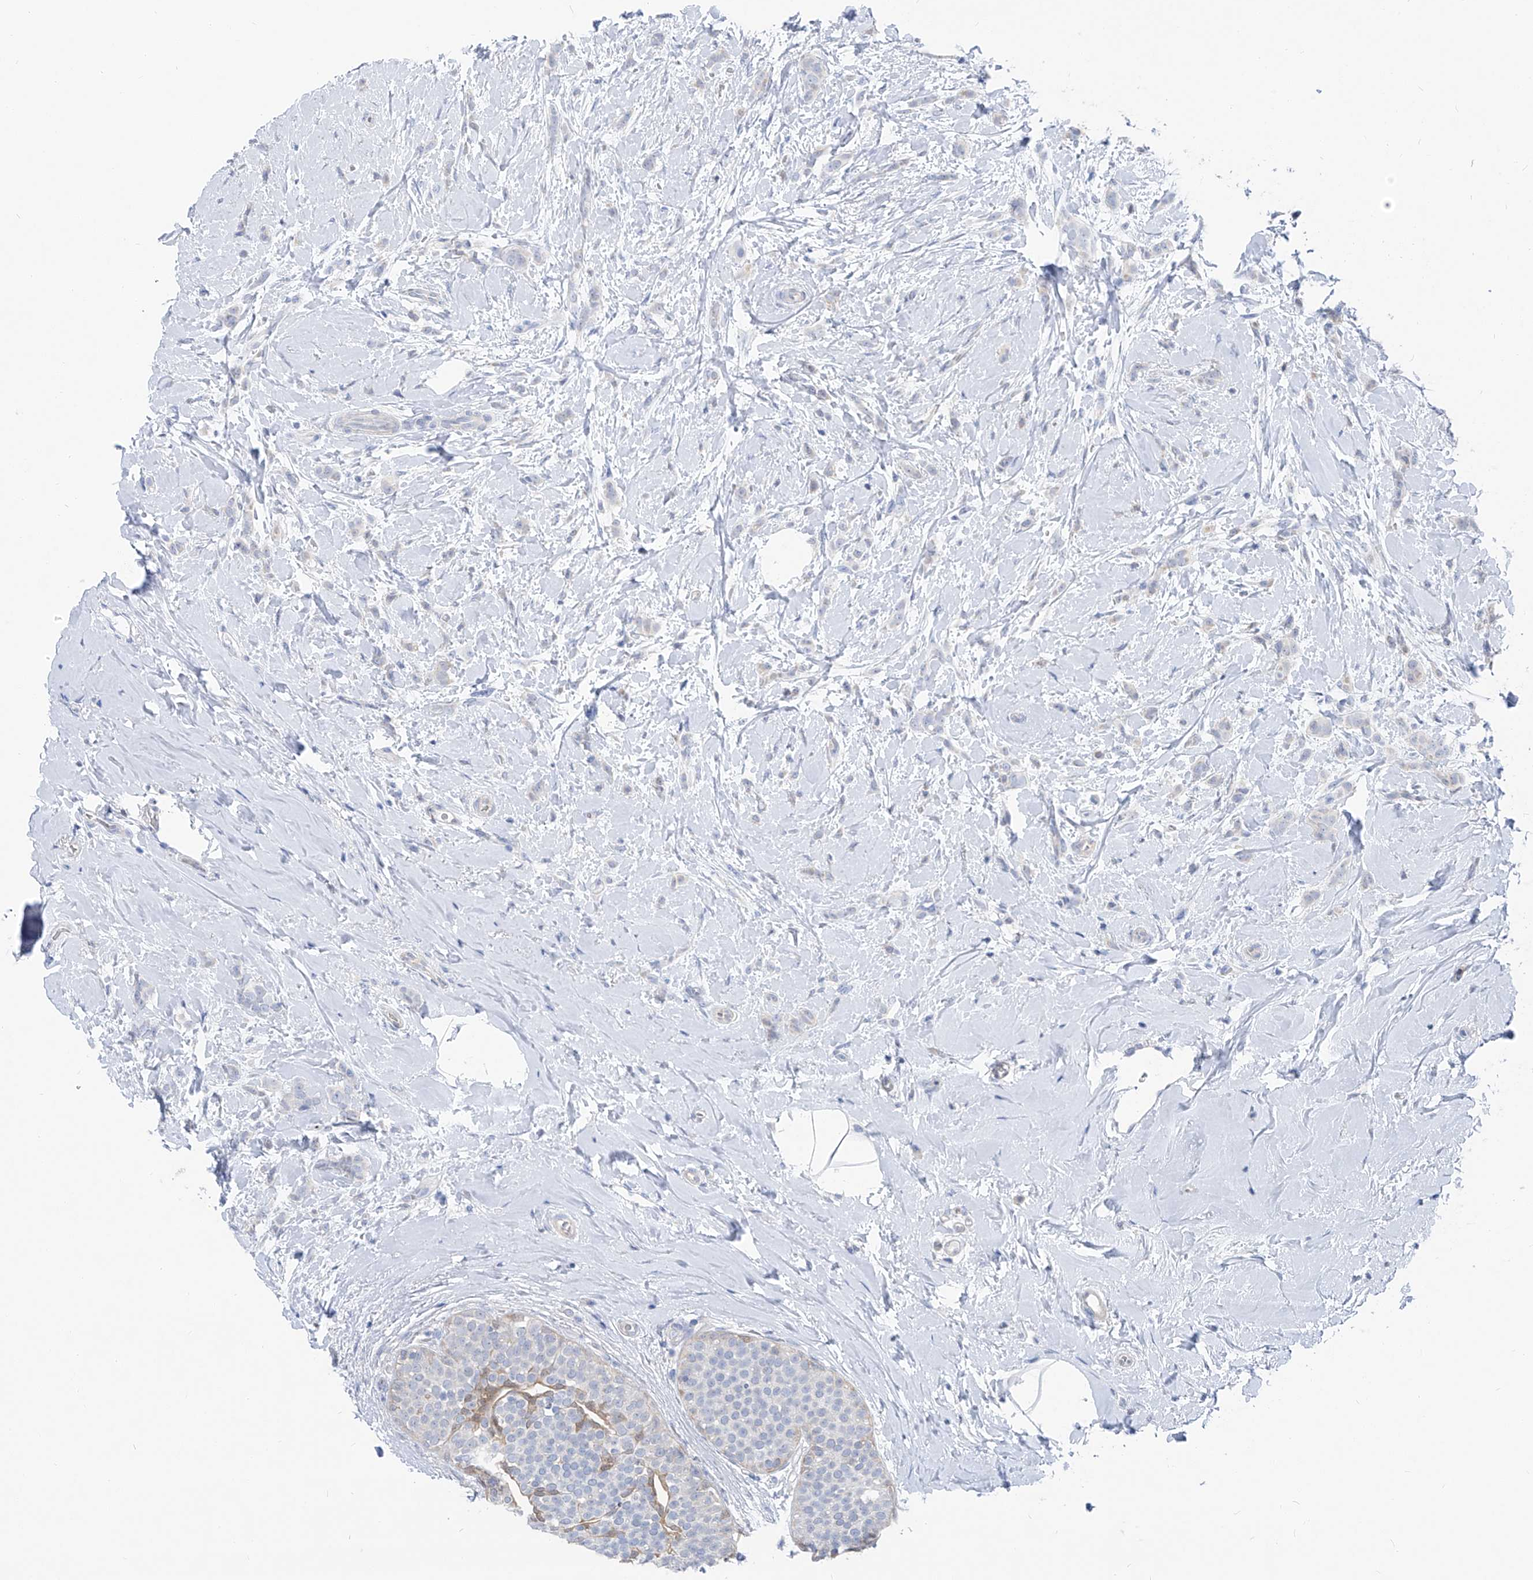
{"staining": {"intensity": "negative", "quantity": "none", "location": "none"}, "tissue": "breast cancer", "cell_type": "Tumor cells", "image_type": "cancer", "snomed": [{"axis": "morphology", "description": "Lobular carcinoma, in situ"}, {"axis": "morphology", "description": "Lobular carcinoma"}, {"axis": "topography", "description": "Breast"}], "caption": "Tumor cells are negative for brown protein staining in breast cancer. (Stains: DAB immunohistochemistry (IHC) with hematoxylin counter stain, Microscopy: brightfield microscopy at high magnification).", "gene": "UFL1", "patient": {"sex": "female", "age": 41}}